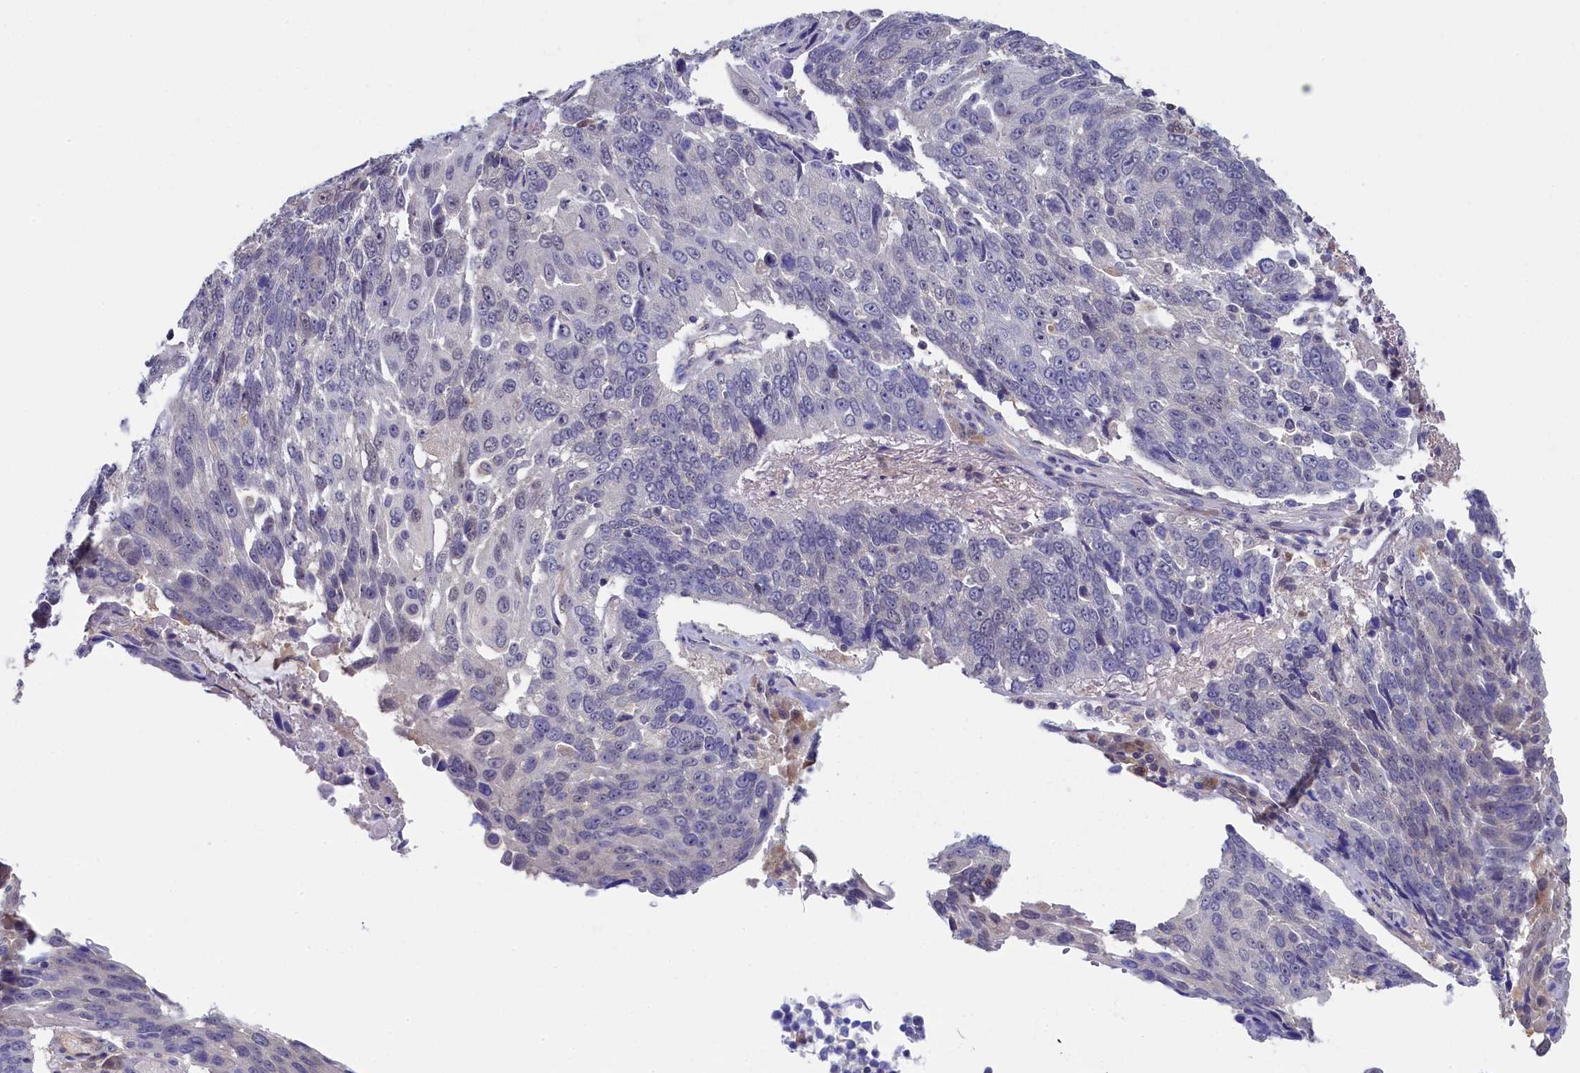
{"staining": {"intensity": "negative", "quantity": "none", "location": "none"}, "tissue": "lung cancer", "cell_type": "Tumor cells", "image_type": "cancer", "snomed": [{"axis": "morphology", "description": "Squamous cell carcinoma, NOS"}, {"axis": "topography", "description": "Lung"}], "caption": "This is an IHC photomicrograph of human lung cancer (squamous cell carcinoma). There is no staining in tumor cells.", "gene": "C11orf54", "patient": {"sex": "male", "age": 66}}